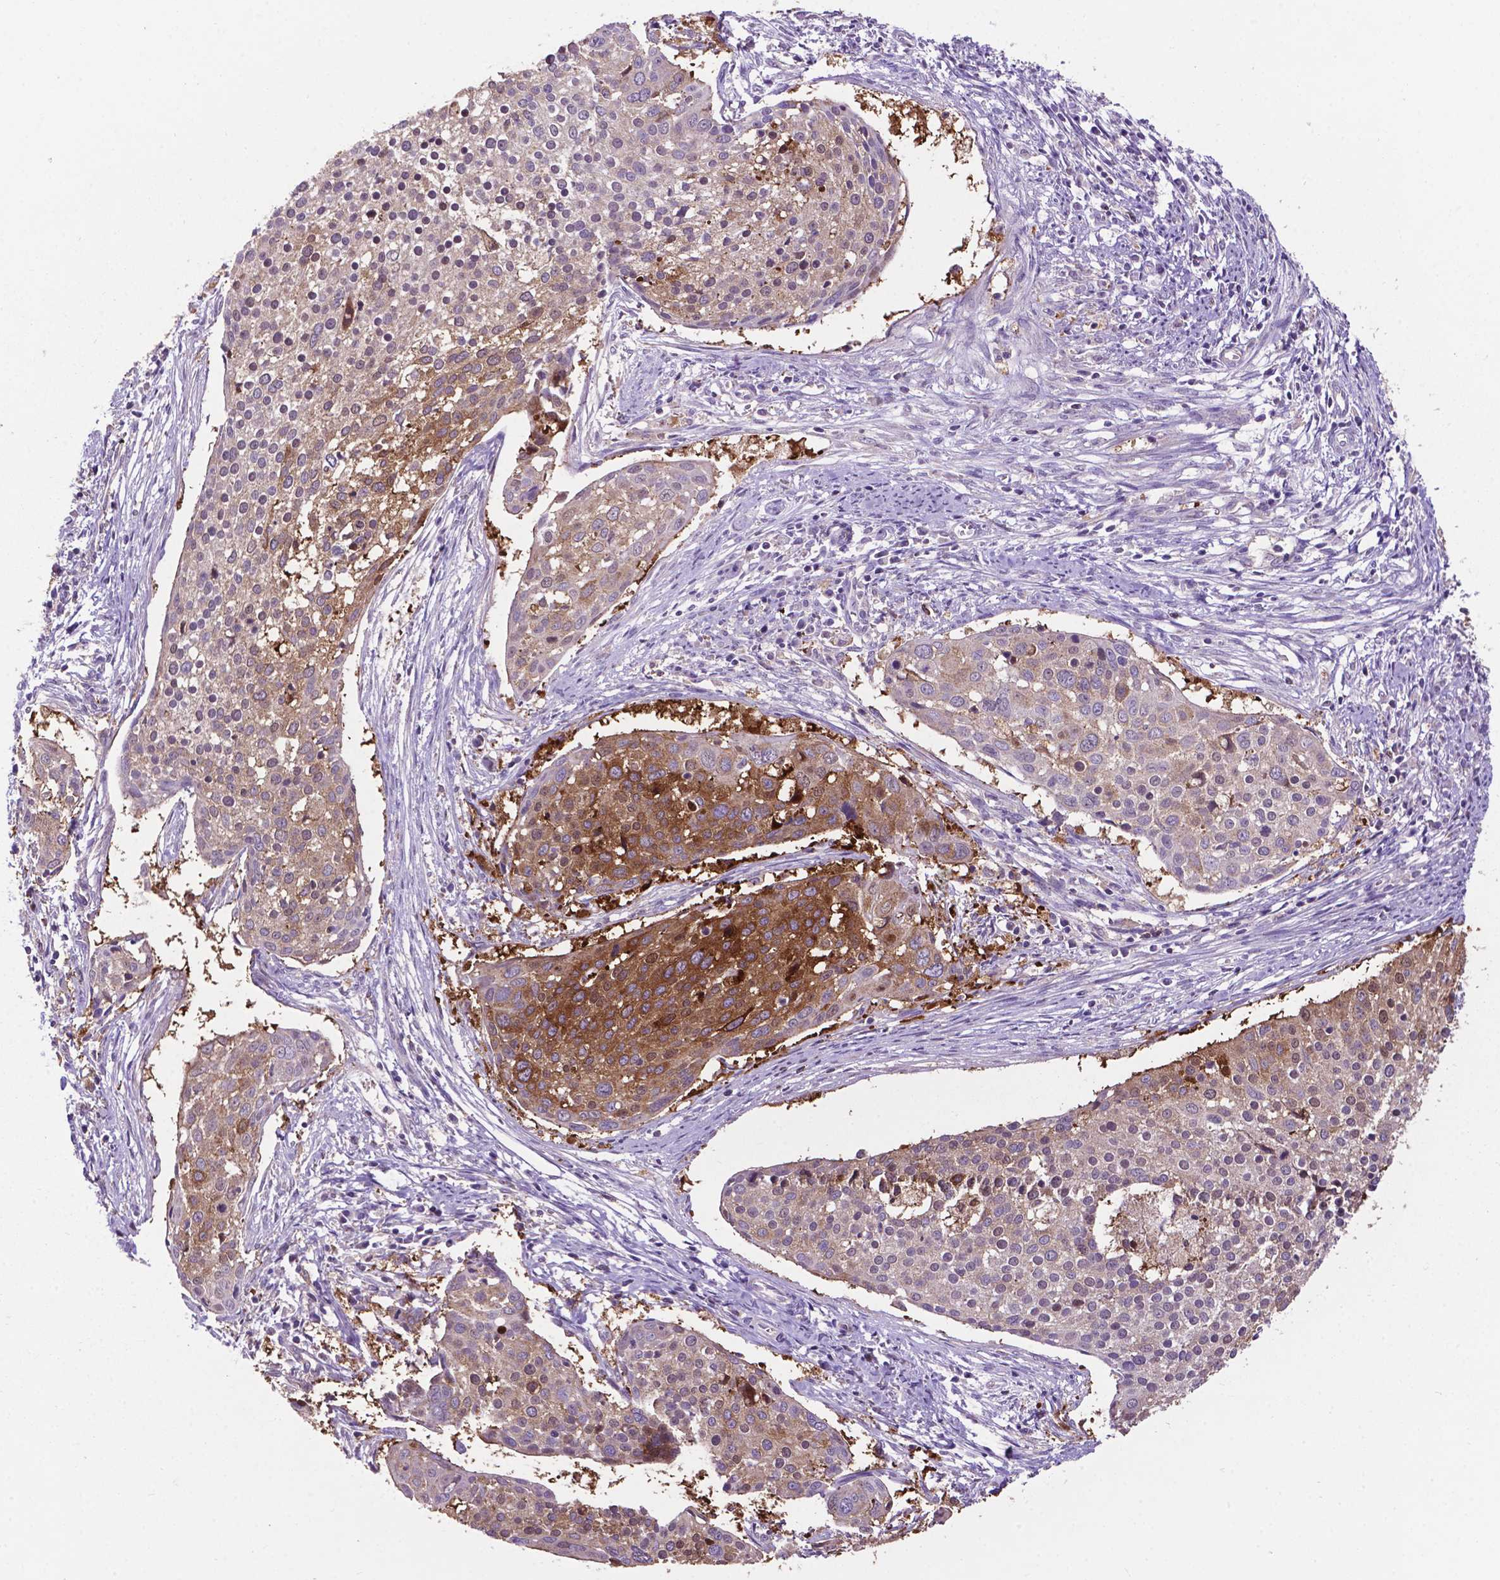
{"staining": {"intensity": "moderate", "quantity": "25%-75%", "location": "cytoplasmic/membranous"}, "tissue": "cervical cancer", "cell_type": "Tumor cells", "image_type": "cancer", "snomed": [{"axis": "morphology", "description": "Squamous cell carcinoma, NOS"}, {"axis": "topography", "description": "Cervix"}], "caption": "An IHC photomicrograph of tumor tissue is shown. Protein staining in brown highlights moderate cytoplasmic/membranous positivity in cervical cancer within tumor cells. (DAB = brown stain, brightfield microscopy at high magnification).", "gene": "SMAD3", "patient": {"sex": "female", "age": 39}}